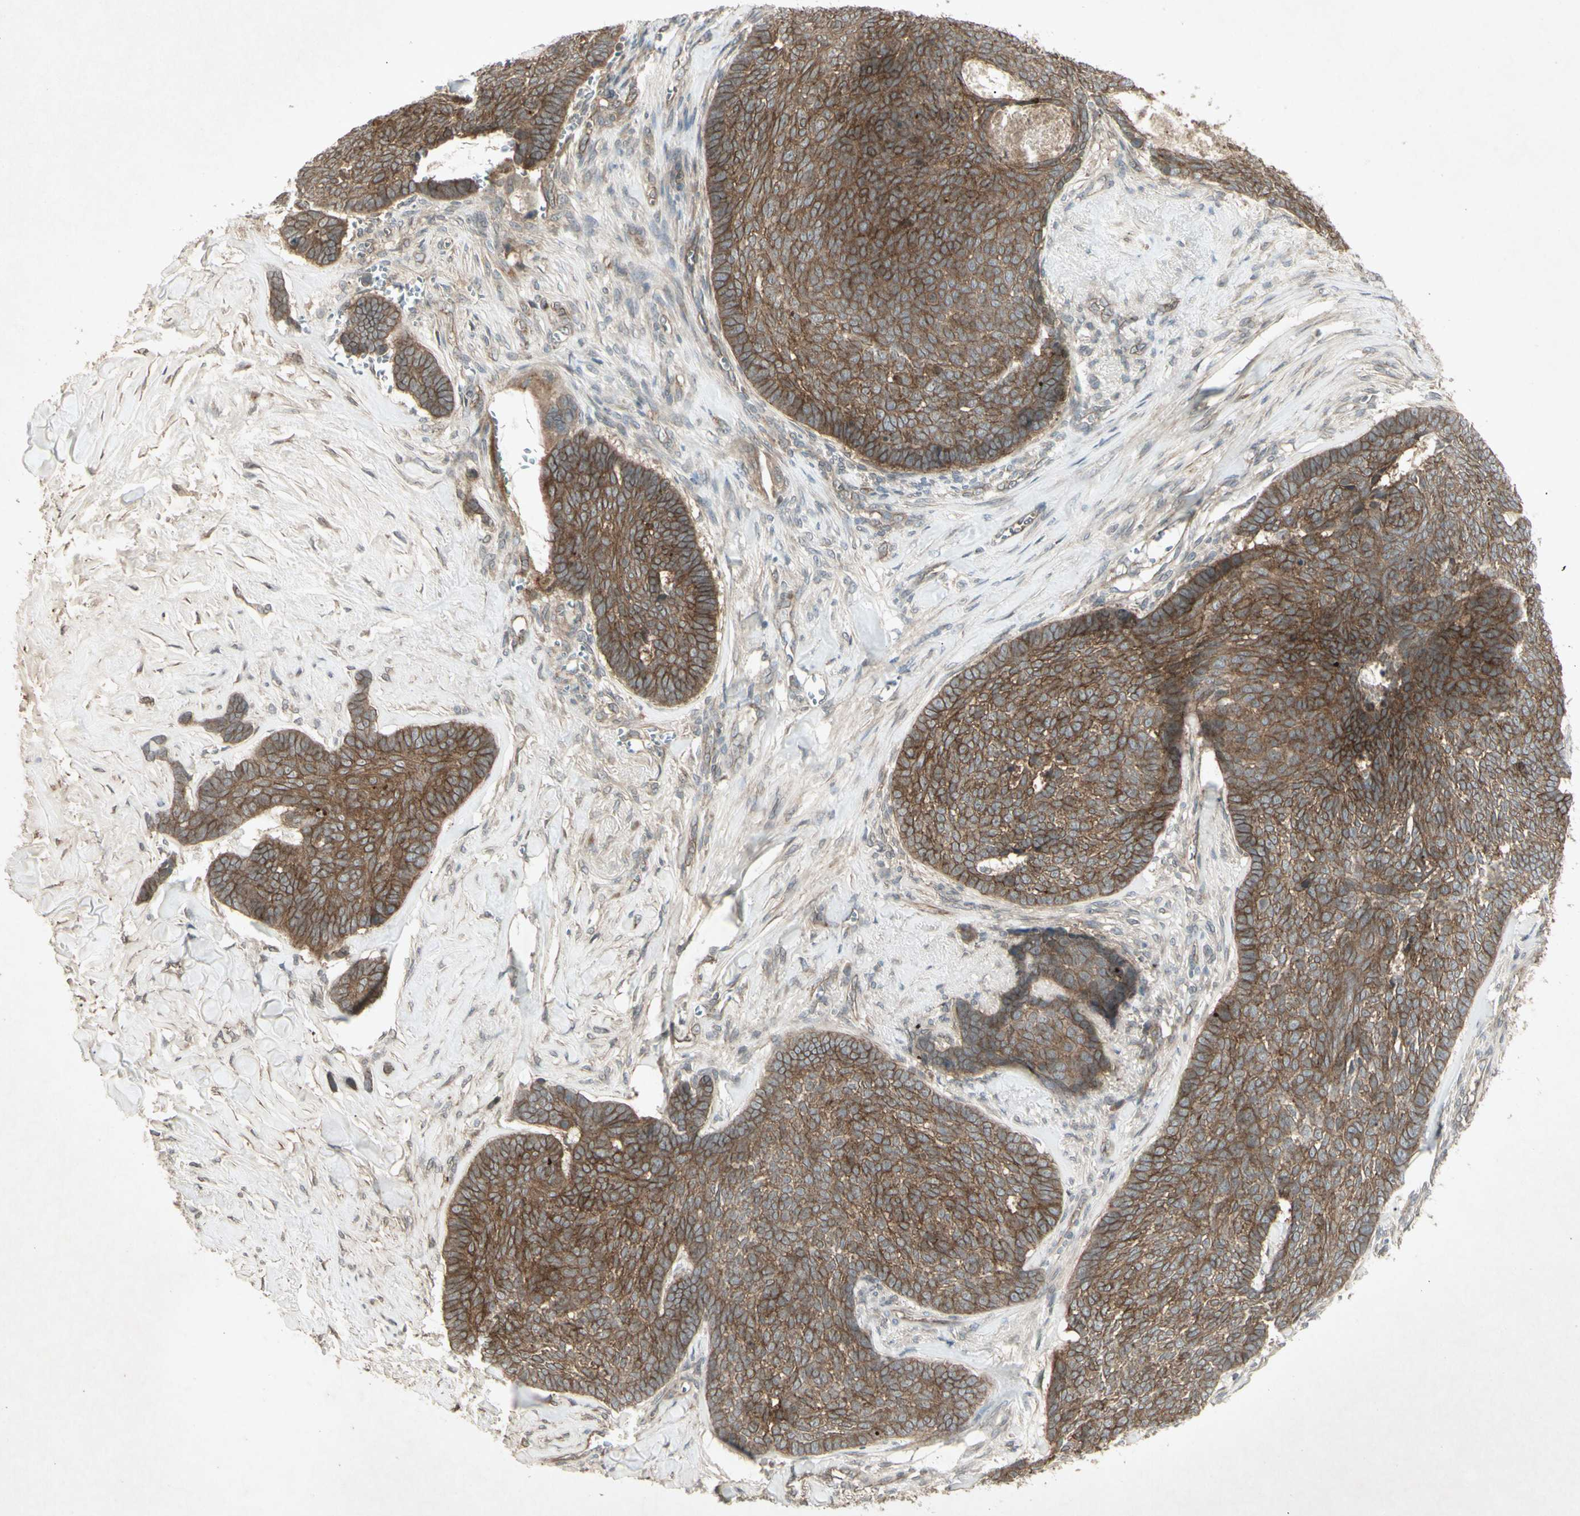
{"staining": {"intensity": "moderate", "quantity": ">75%", "location": "cytoplasmic/membranous"}, "tissue": "skin cancer", "cell_type": "Tumor cells", "image_type": "cancer", "snomed": [{"axis": "morphology", "description": "Basal cell carcinoma"}, {"axis": "topography", "description": "Skin"}], "caption": "Protein analysis of basal cell carcinoma (skin) tissue exhibits moderate cytoplasmic/membranous expression in approximately >75% of tumor cells.", "gene": "JAG1", "patient": {"sex": "male", "age": 84}}